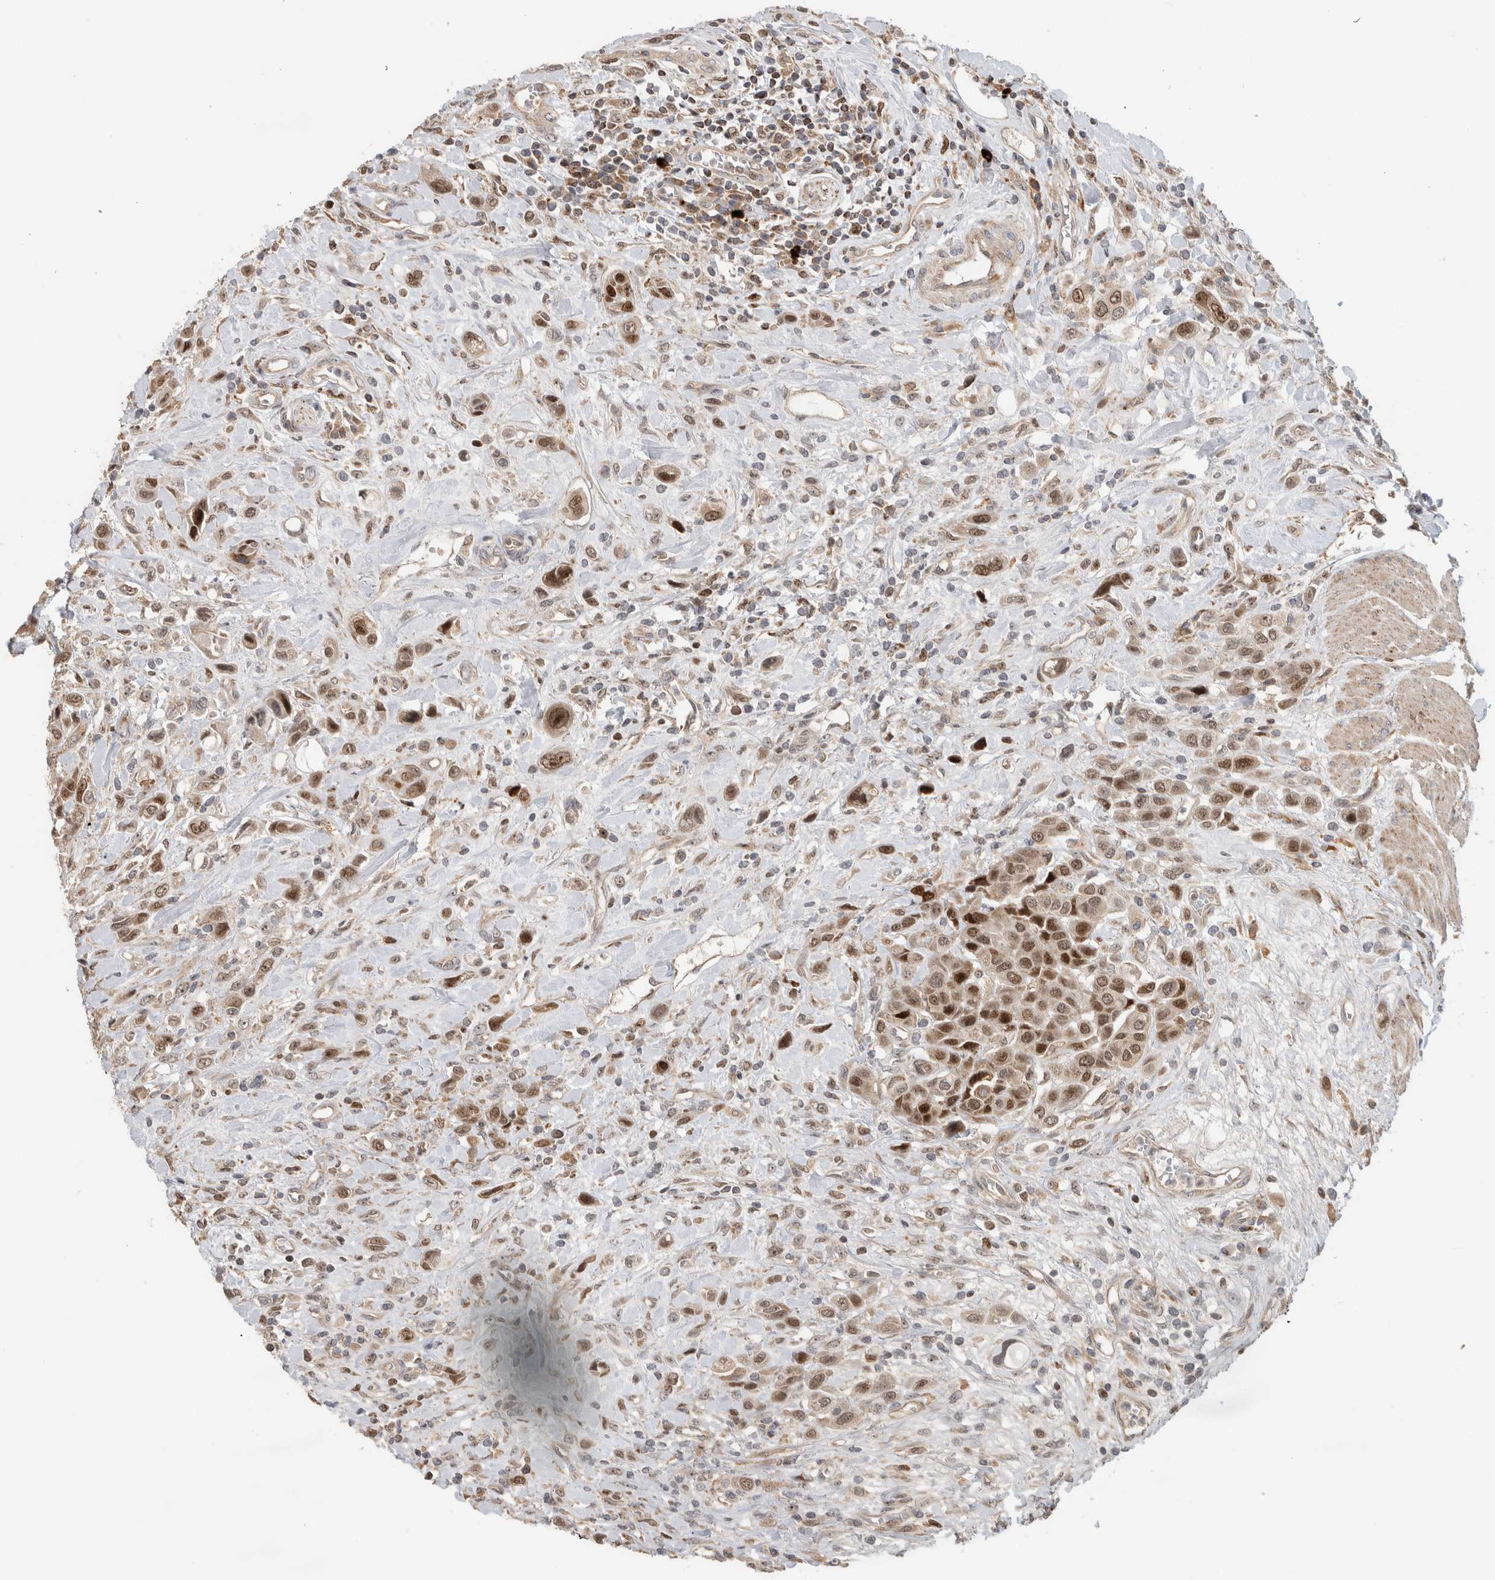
{"staining": {"intensity": "moderate", "quantity": ">75%", "location": "cytoplasmic/membranous,nuclear"}, "tissue": "urothelial cancer", "cell_type": "Tumor cells", "image_type": "cancer", "snomed": [{"axis": "morphology", "description": "Urothelial carcinoma, High grade"}, {"axis": "topography", "description": "Urinary bladder"}], "caption": "This image demonstrates immunohistochemistry (IHC) staining of urothelial carcinoma (high-grade), with medium moderate cytoplasmic/membranous and nuclear staining in approximately >75% of tumor cells.", "gene": "INSRR", "patient": {"sex": "male", "age": 50}}